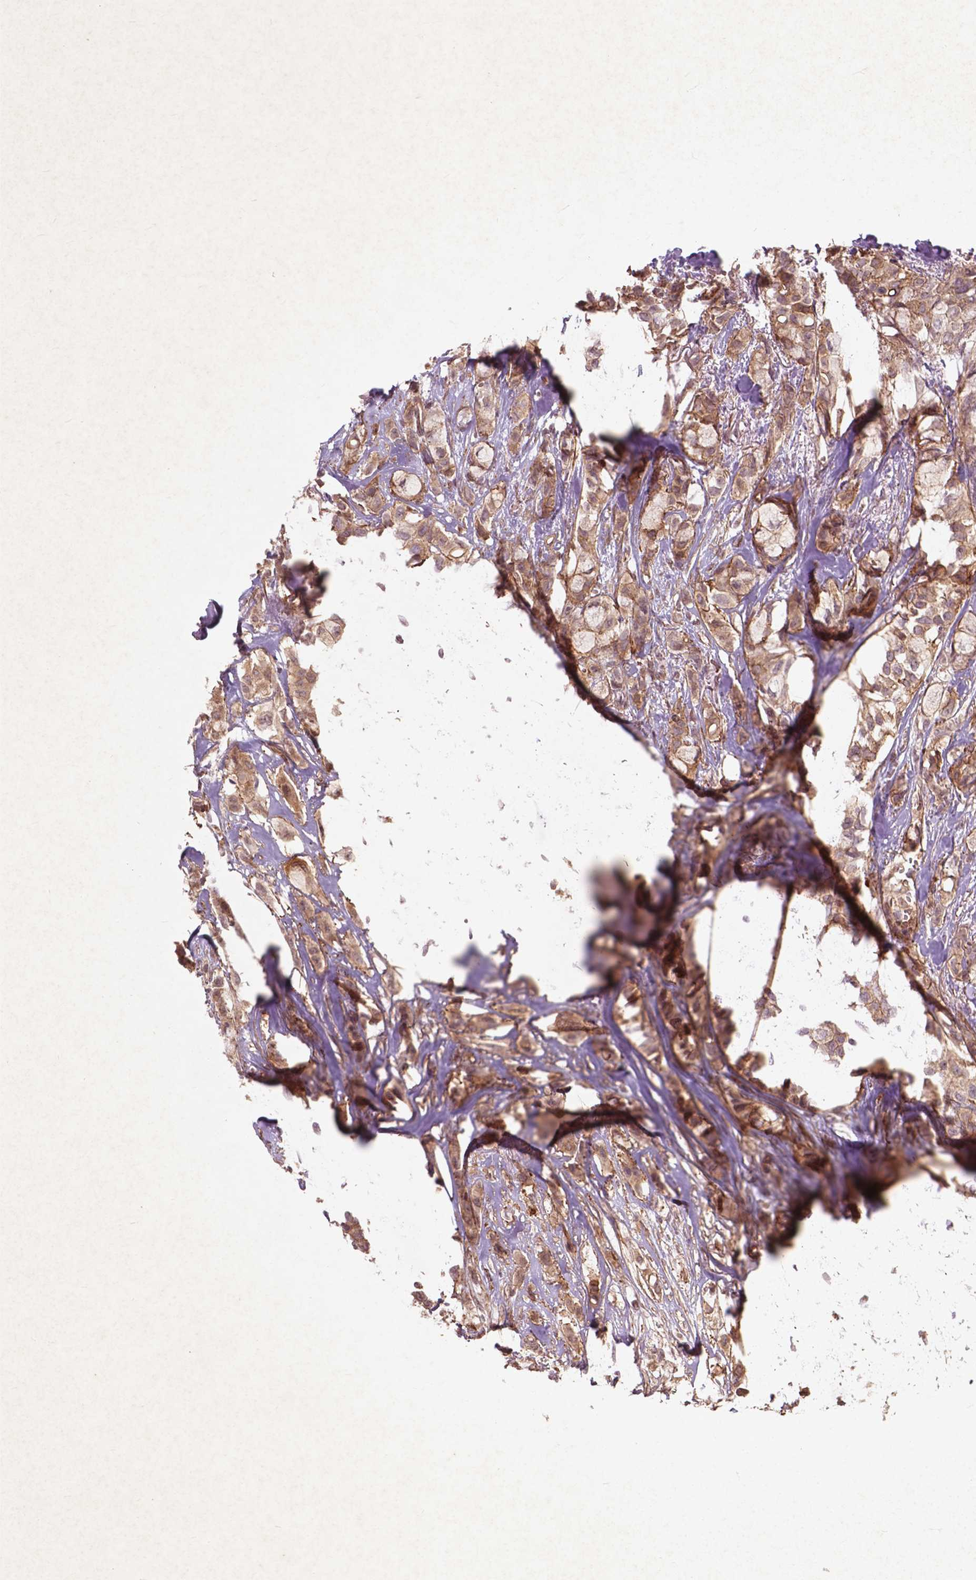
{"staining": {"intensity": "moderate", "quantity": ">75%", "location": "cytoplasmic/membranous"}, "tissue": "breast cancer", "cell_type": "Tumor cells", "image_type": "cancer", "snomed": [{"axis": "morphology", "description": "Duct carcinoma"}, {"axis": "topography", "description": "Breast"}], "caption": "Intraductal carcinoma (breast) stained for a protein (brown) displays moderate cytoplasmic/membranous positive staining in approximately >75% of tumor cells.", "gene": "RFPL4B", "patient": {"sex": "female", "age": 85}}